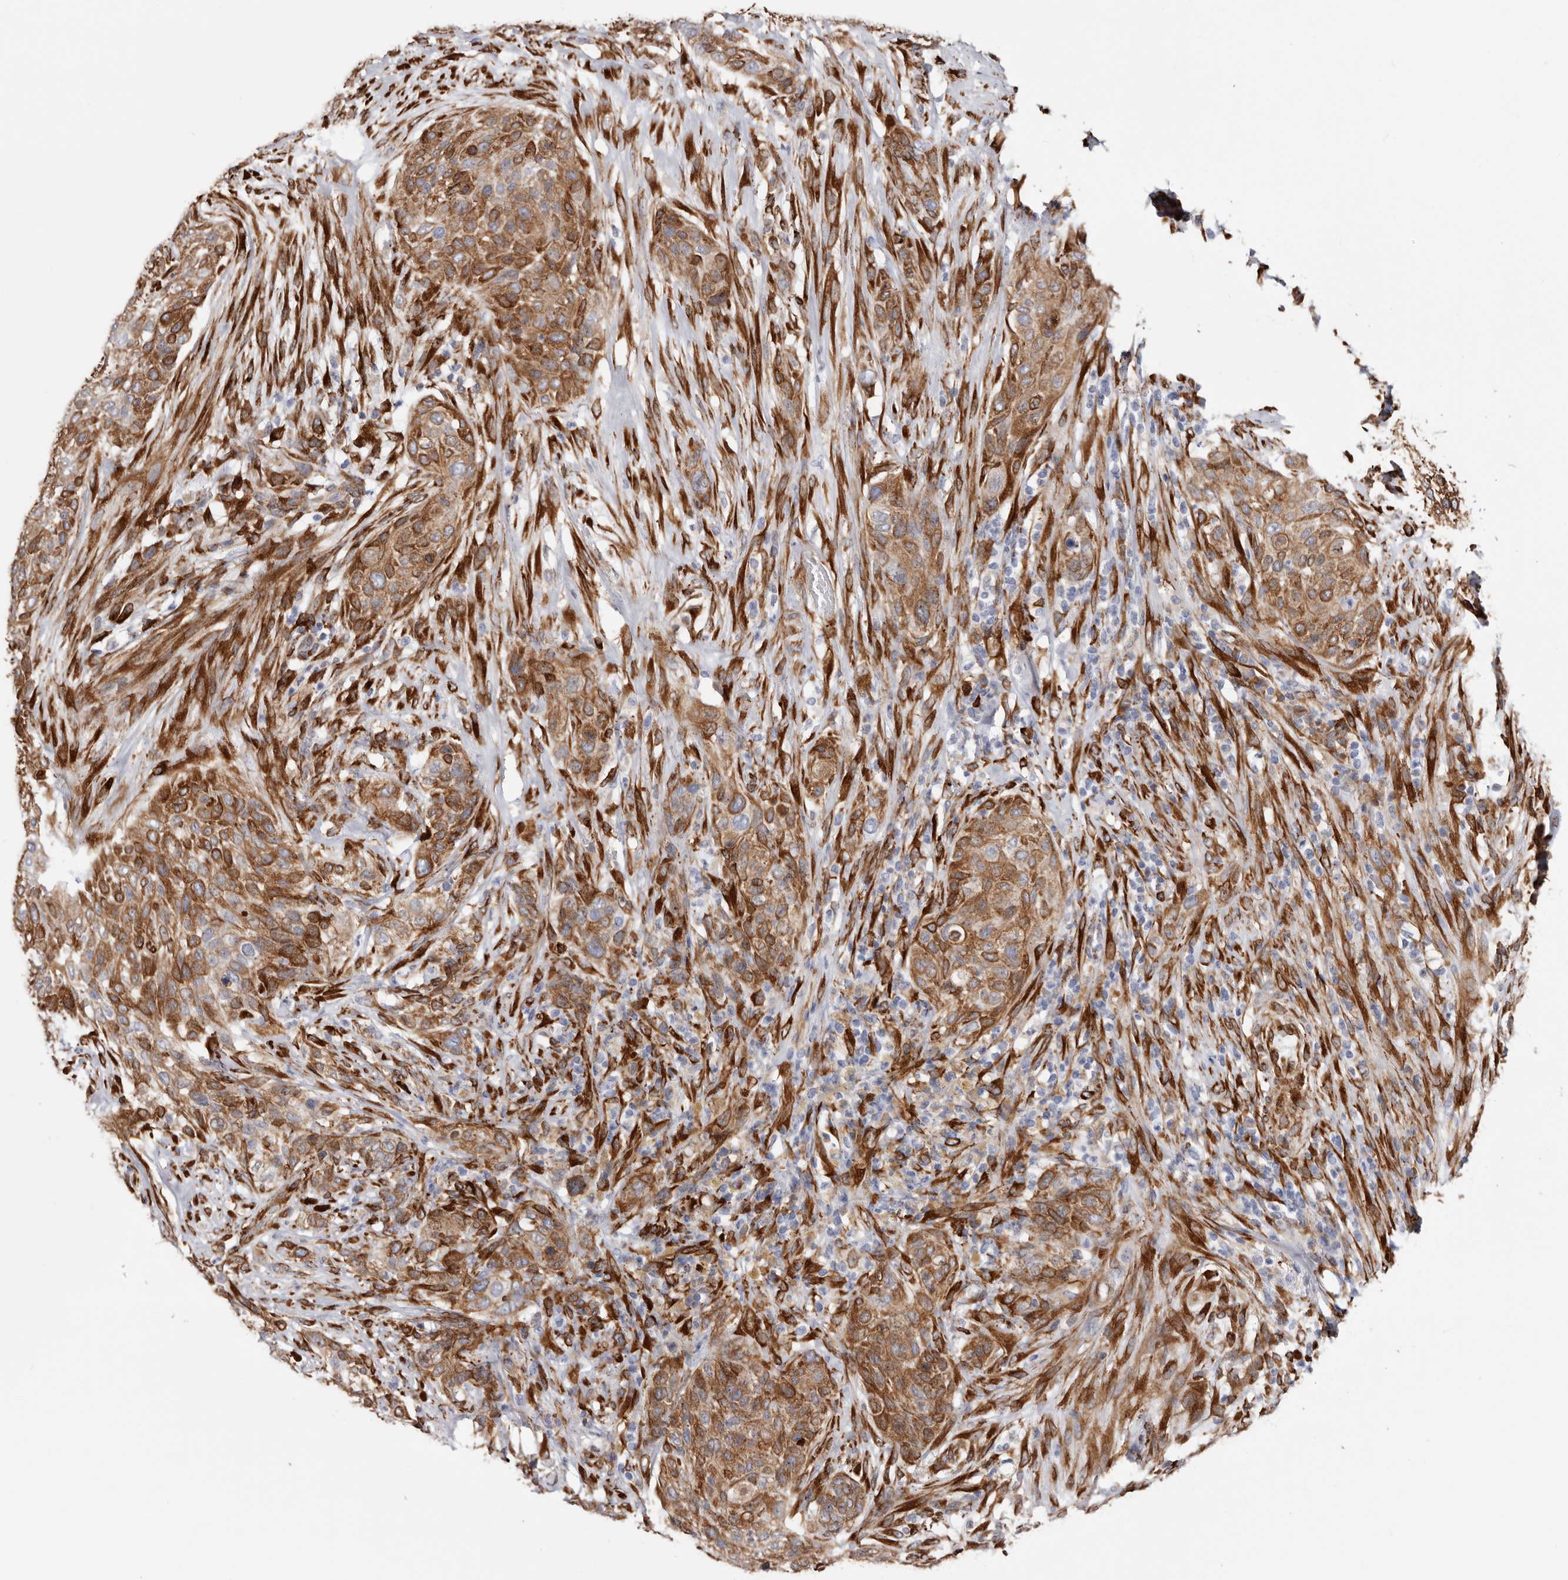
{"staining": {"intensity": "moderate", "quantity": ">75%", "location": "cytoplasmic/membranous"}, "tissue": "urothelial cancer", "cell_type": "Tumor cells", "image_type": "cancer", "snomed": [{"axis": "morphology", "description": "Urothelial carcinoma, High grade"}, {"axis": "topography", "description": "Urinary bladder"}], "caption": "Immunohistochemistry (IHC) photomicrograph of human urothelial carcinoma (high-grade) stained for a protein (brown), which demonstrates medium levels of moderate cytoplasmic/membranous expression in about >75% of tumor cells.", "gene": "SEMA3E", "patient": {"sex": "male", "age": 35}}